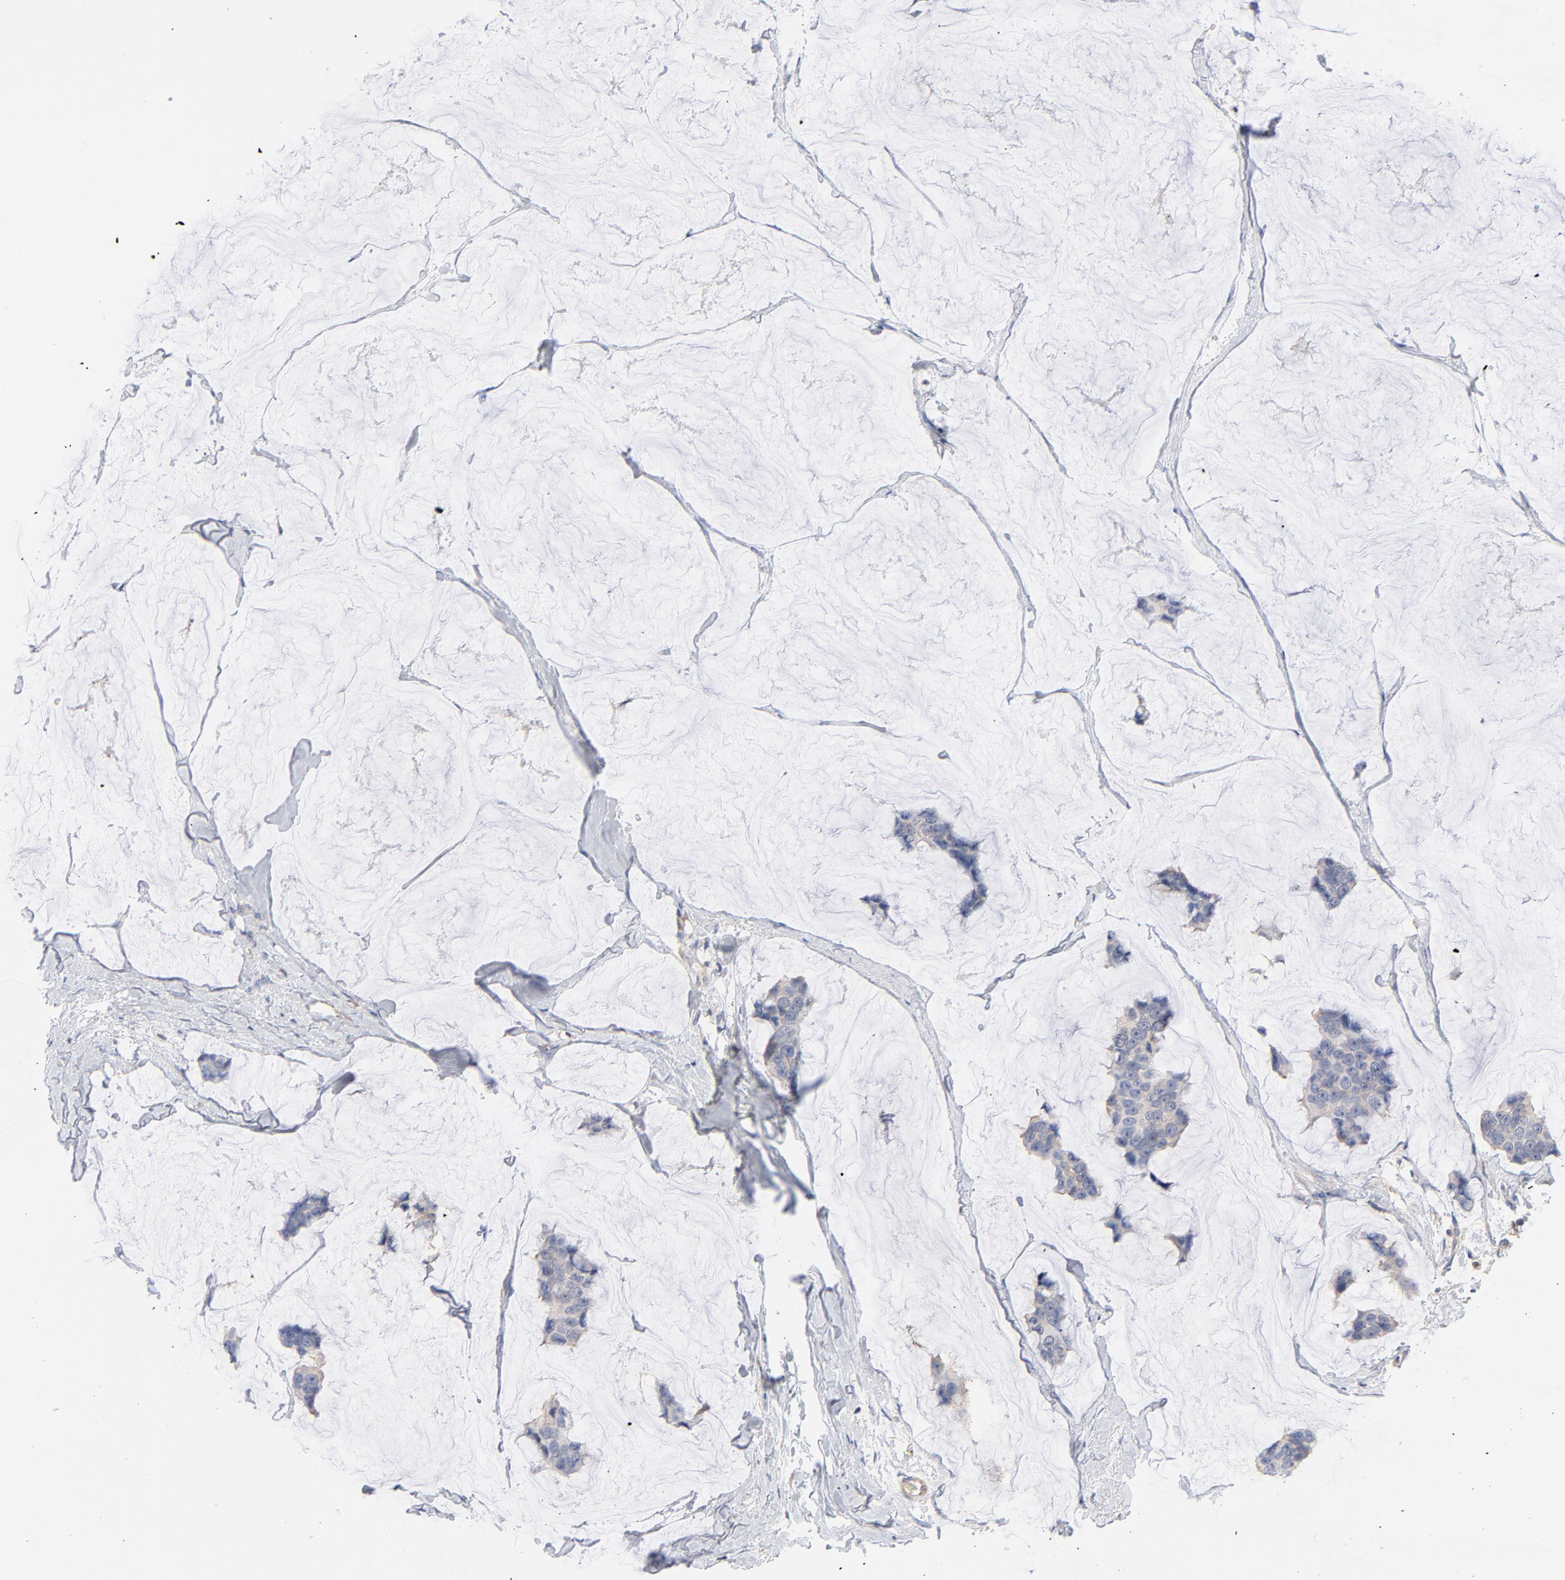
{"staining": {"intensity": "weak", "quantity": ">75%", "location": "cytoplasmic/membranous"}, "tissue": "breast cancer", "cell_type": "Tumor cells", "image_type": "cancer", "snomed": [{"axis": "morphology", "description": "Normal tissue, NOS"}, {"axis": "morphology", "description": "Duct carcinoma"}, {"axis": "topography", "description": "Breast"}], "caption": "About >75% of tumor cells in human breast cancer (intraductal carcinoma) exhibit weak cytoplasmic/membranous protein staining as visualized by brown immunohistochemical staining.", "gene": "CAB39L", "patient": {"sex": "female", "age": 50}}